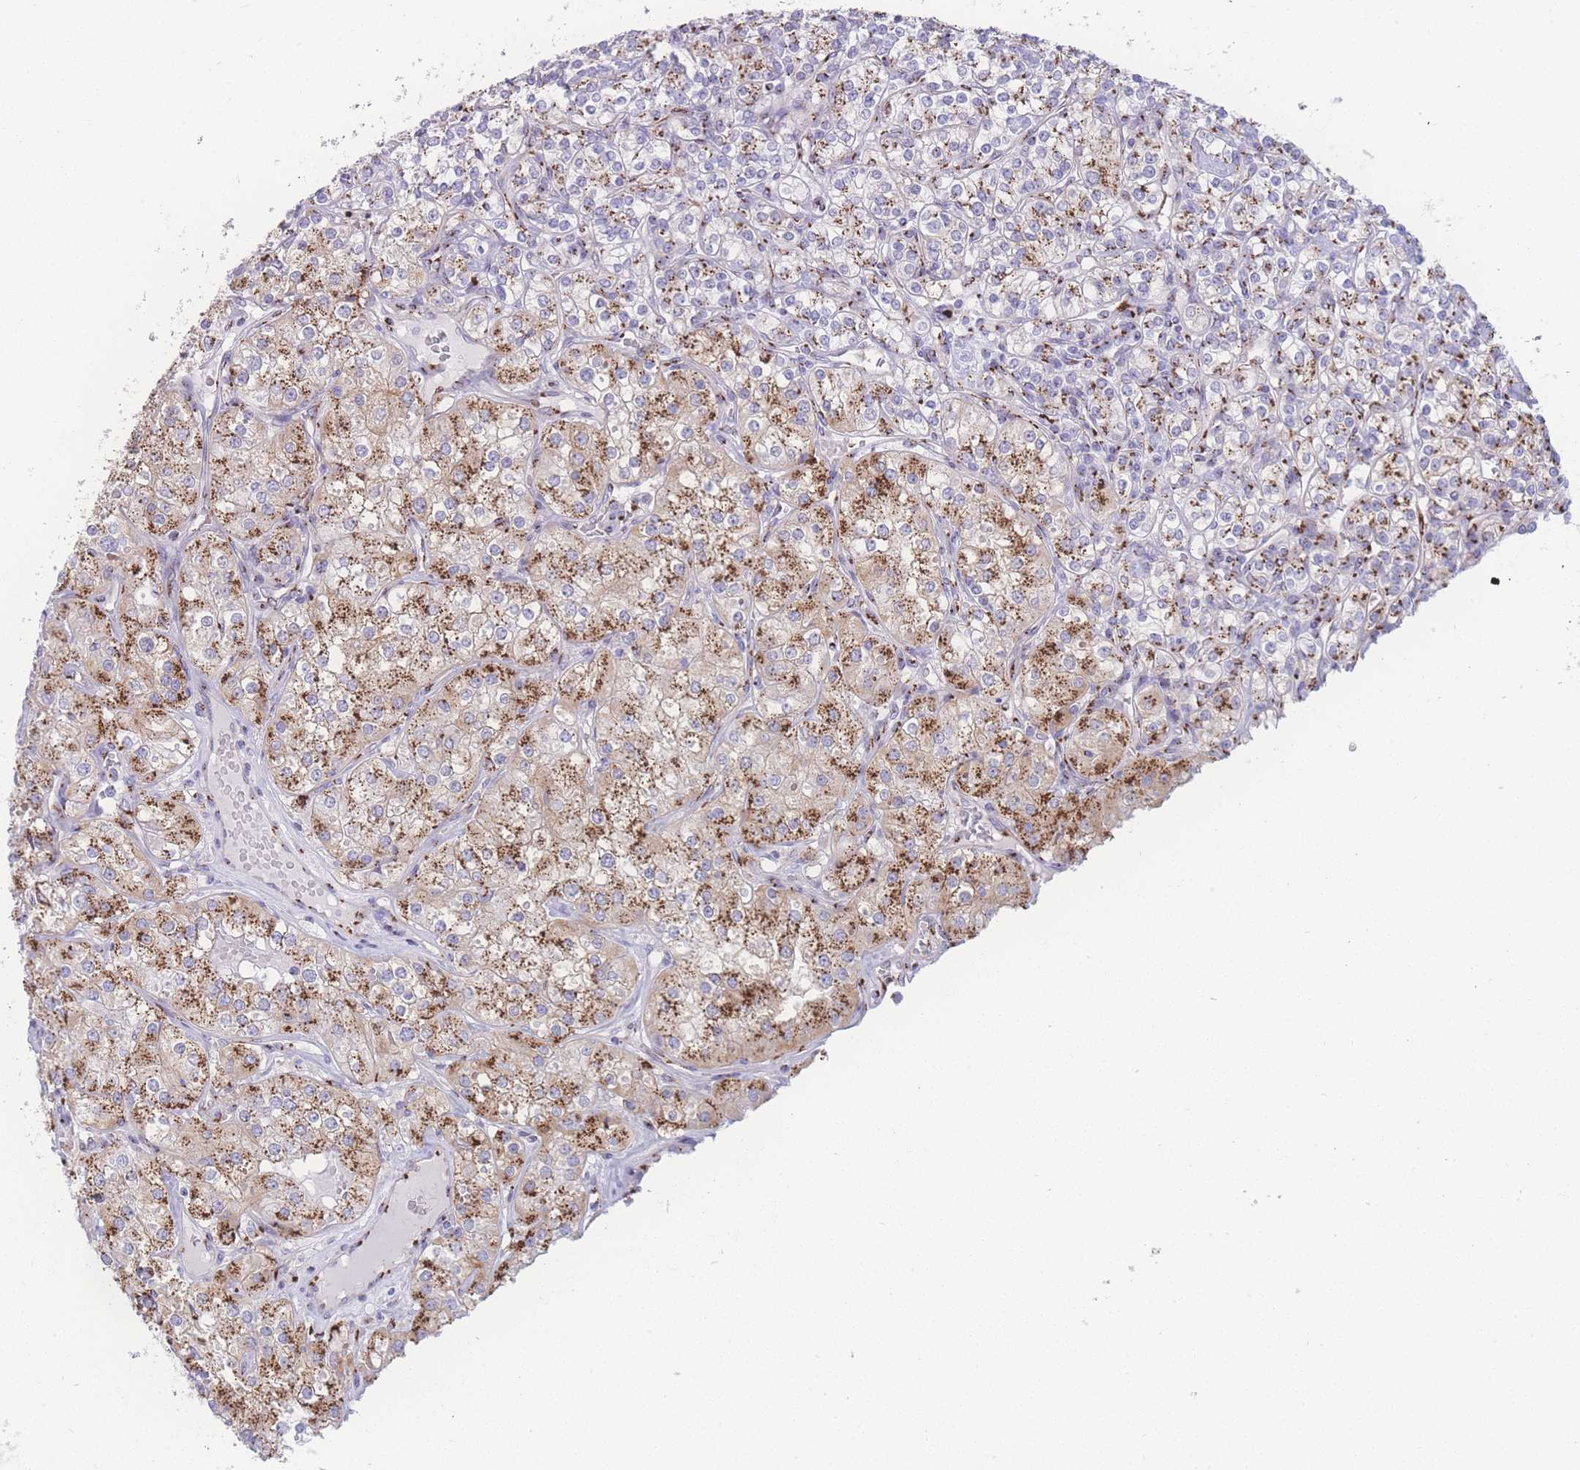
{"staining": {"intensity": "moderate", "quantity": ">75%", "location": "cytoplasmic/membranous"}, "tissue": "renal cancer", "cell_type": "Tumor cells", "image_type": "cancer", "snomed": [{"axis": "morphology", "description": "Adenocarcinoma, NOS"}, {"axis": "topography", "description": "Kidney"}], "caption": "Moderate cytoplasmic/membranous positivity for a protein is present in approximately >75% of tumor cells of renal adenocarcinoma using IHC.", "gene": "GOLM2", "patient": {"sex": "male", "age": 77}}